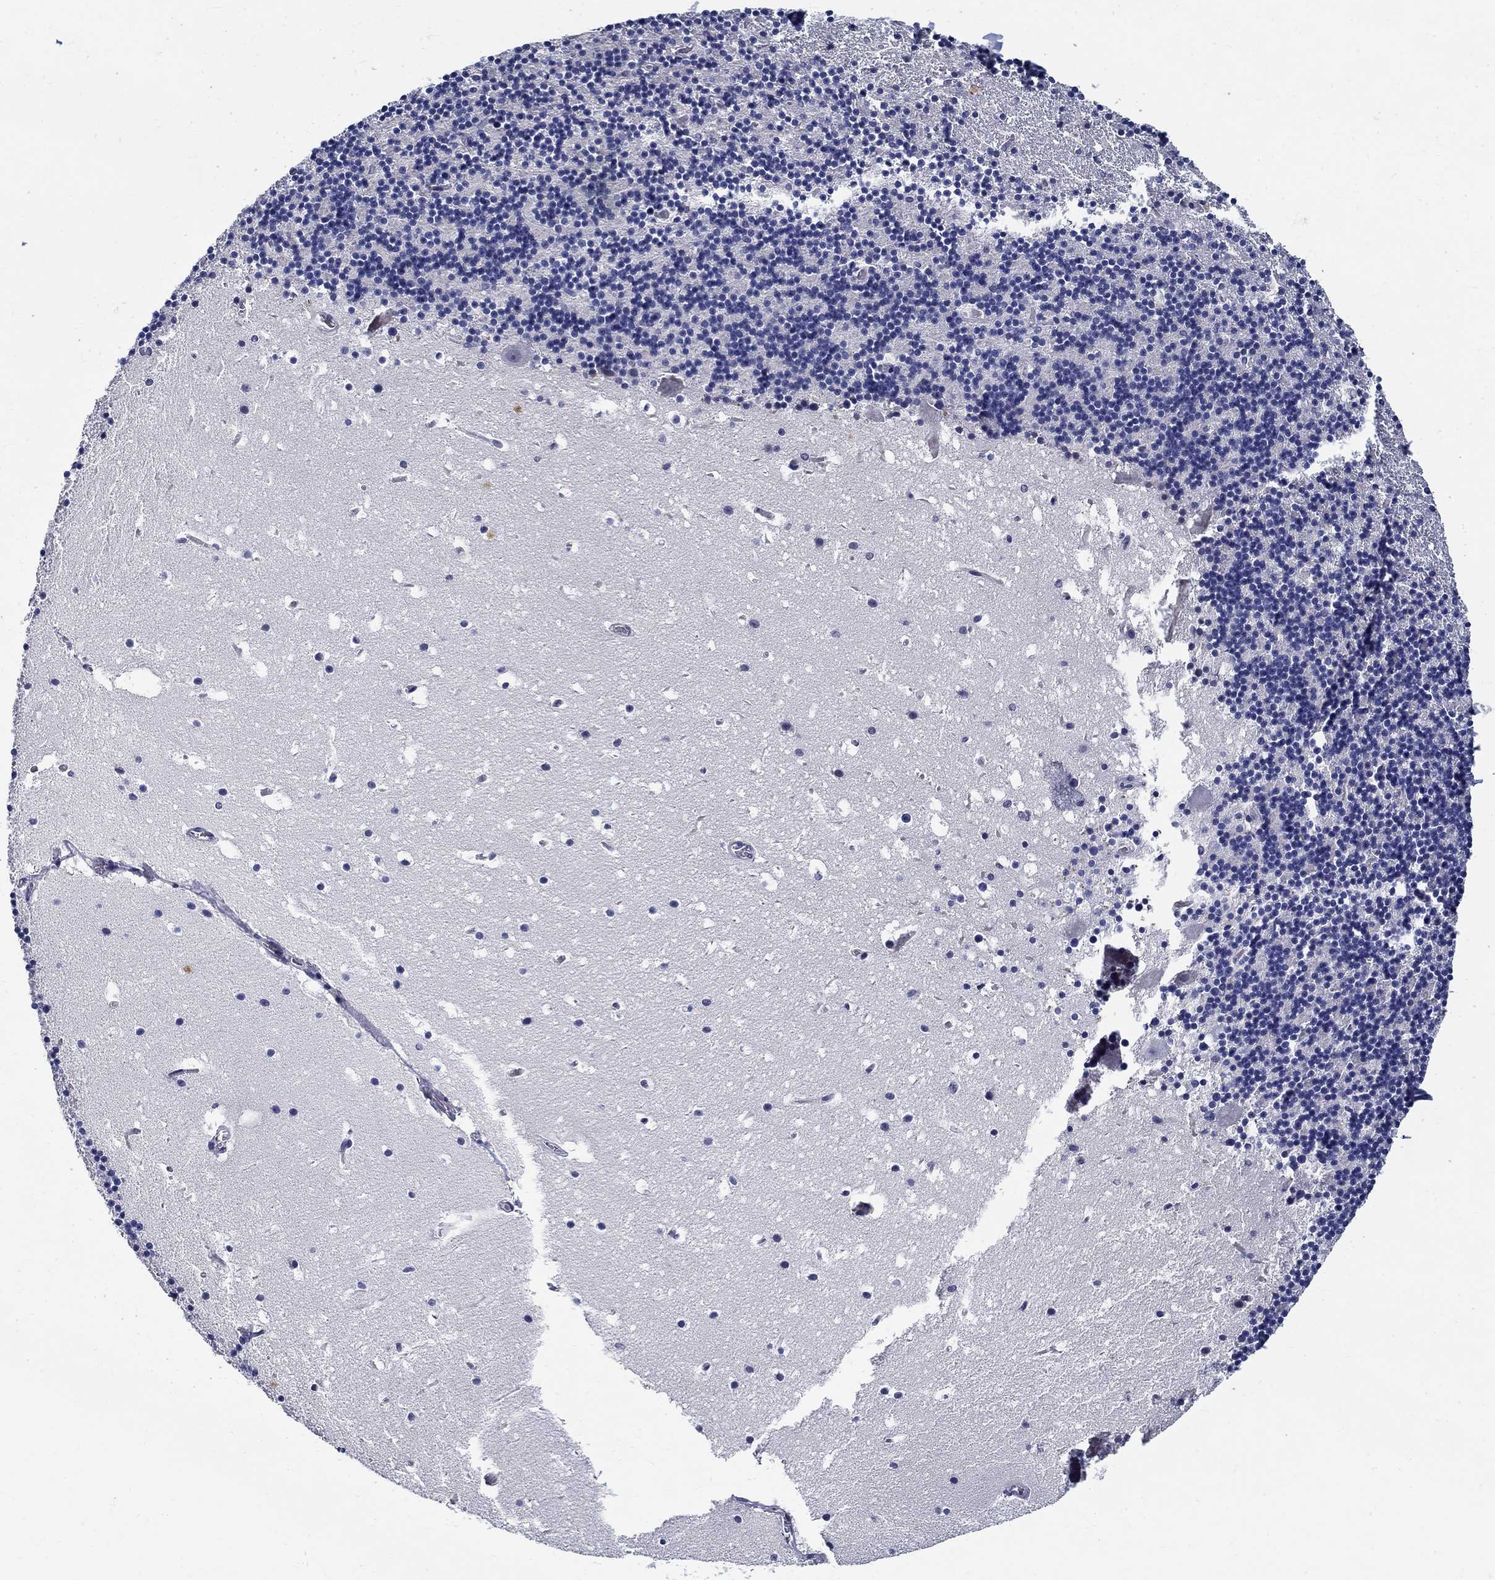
{"staining": {"intensity": "negative", "quantity": "none", "location": "none"}, "tissue": "cerebellum", "cell_type": "Cells in granular layer", "image_type": "normal", "snomed": [{"axis": "morphology", "description": "Normal tissue, NOS"}, {"axis": "topography", "description": "Cerebellum"}], "caption": "Image shows no protein staining in cells in granular layer of normal cerebellum.", "gene": "C16orf46", "patient": {"sex": "male", "age": 37}}